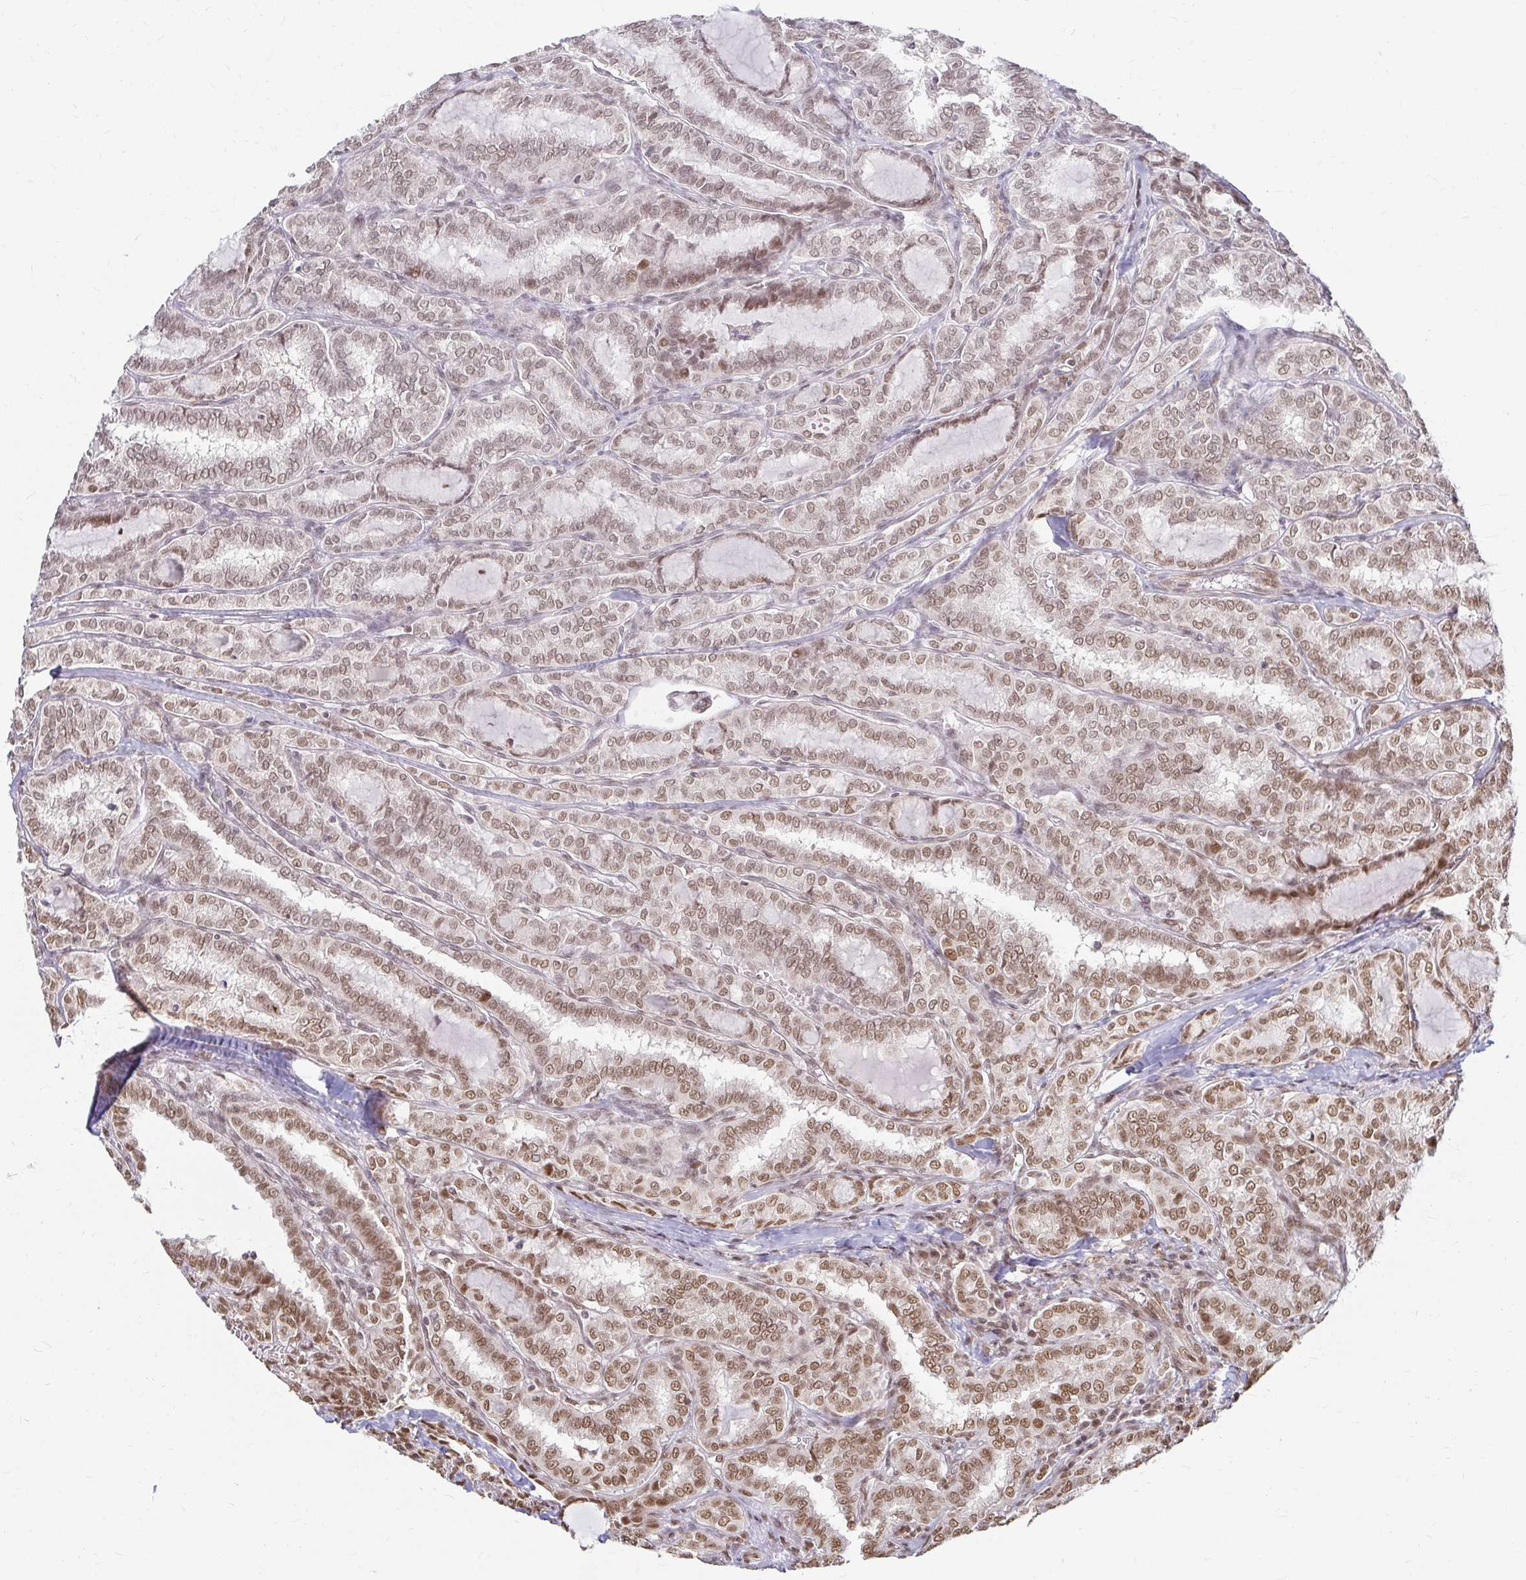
{"staining": {"intensity": "moderate", "quantity": ">75%", "location": "nuclear"}, "tissue": "thyroid cancer", "cell_type": "Tumor cells", "image_type": "cancer", "snomed": [{"axis": "morphology", "description": "Papillary adenocarcinoma, NOS"}, {"axis": "topography", "description": "Thyroid gland"}], "caption": "A brown stain highlights moderate nuclear staining of a protein in thyroid papillary adenocarcinoma tumor cells.", "gene": "HNRNPU", "patient": {"sex": "female", "age": 30}}